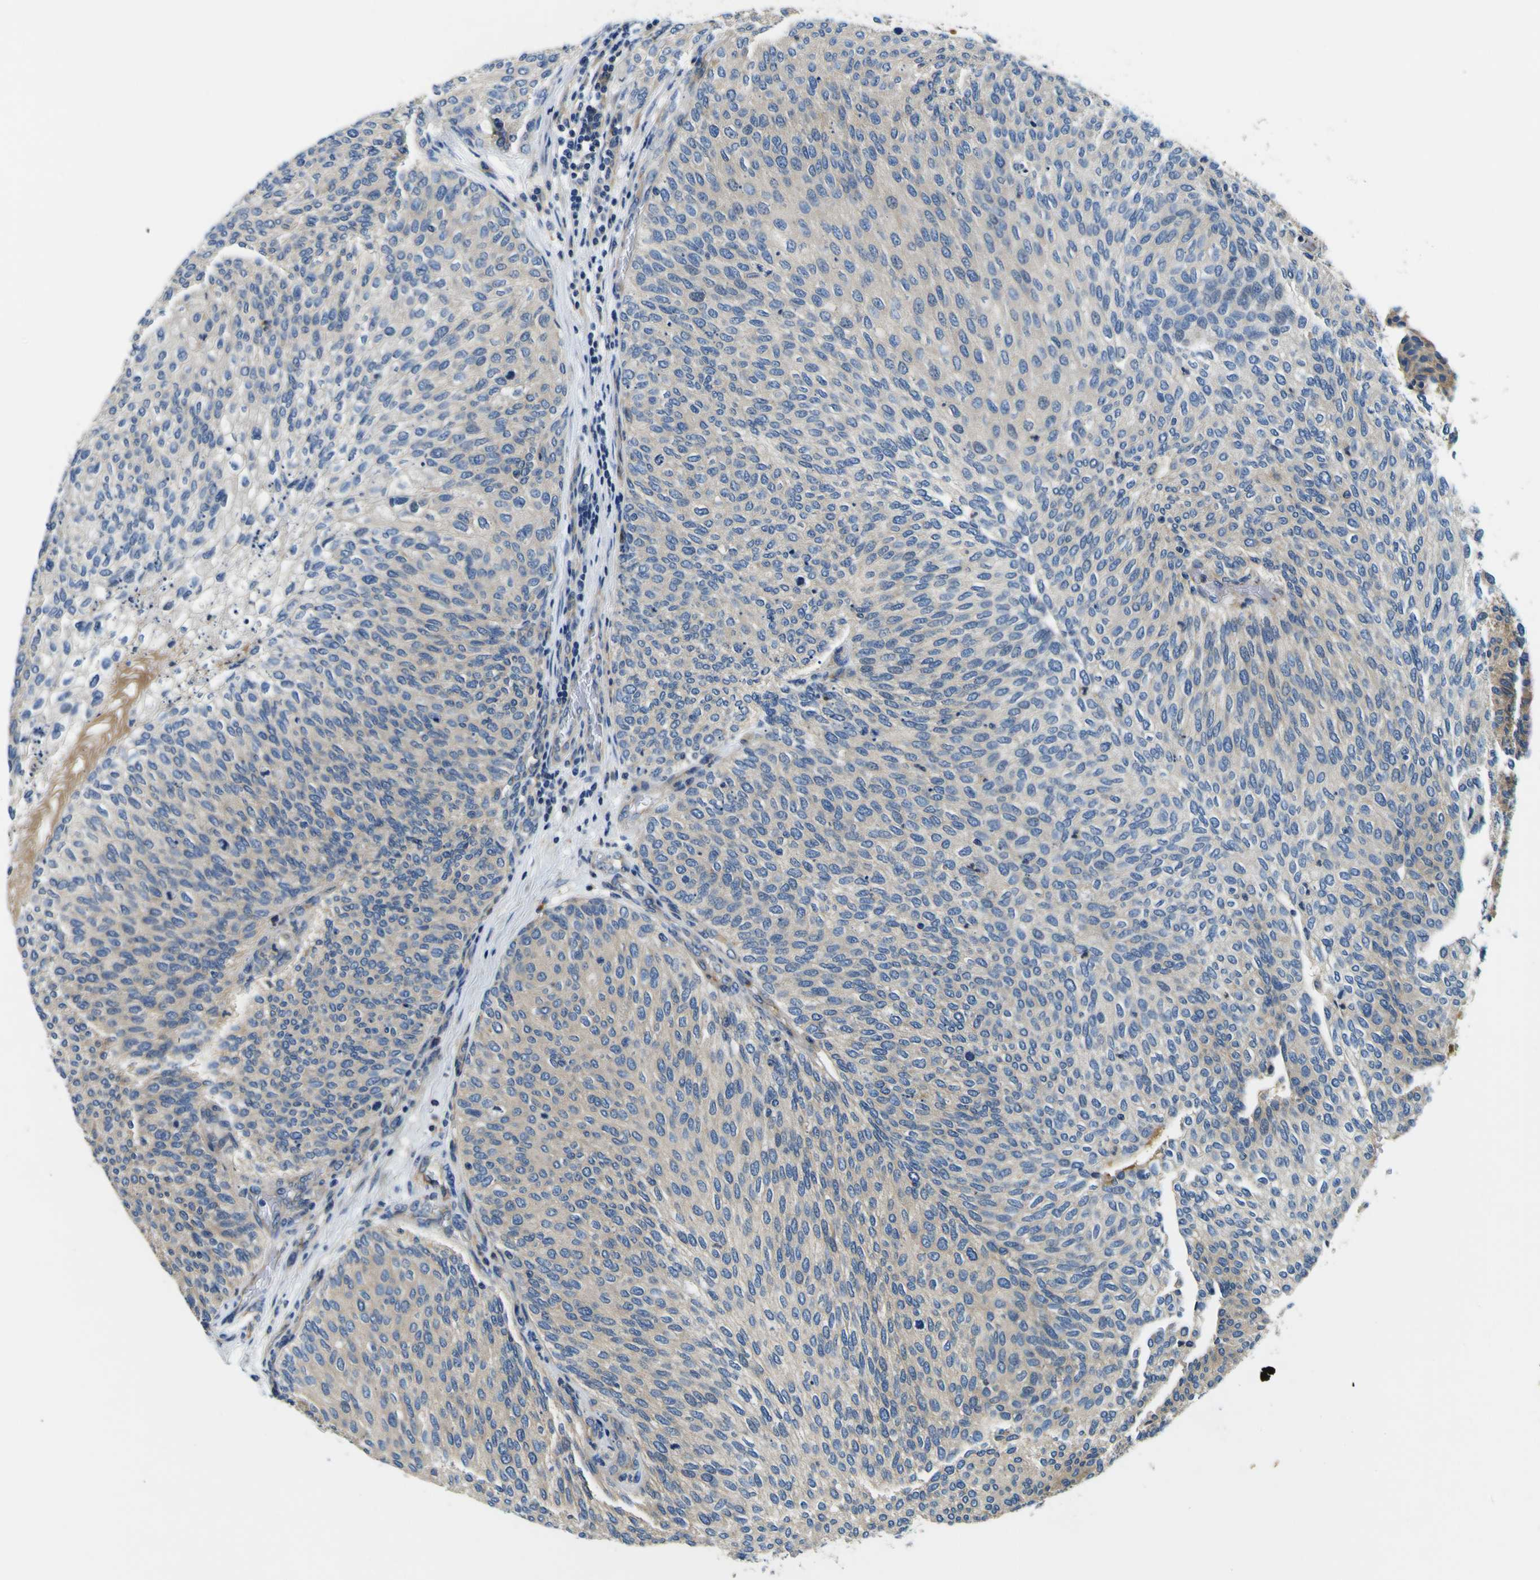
{"staining": {"intensity": "weak", "quantity": ">75%", "location": "cytoplasmic/membranous"}, "tissue": "urothelial cancer", "cell_type": "Tumor cells", "image_type": "cancer", "snomed": [{"axis": "morphology", "description": "Urothelial carcinoma, Low grade"}, {"axis": "topography", "description": "Urinary bladder"}], "caption": "IHC (DAB) staining of human low-grade urothelial carcinoma reveals weak cytoplasmic/membranous protein positivity in about >75% of tumor cells.", "gene": "CLSTN1", "patient": {"sex": "female", "age": 79}}